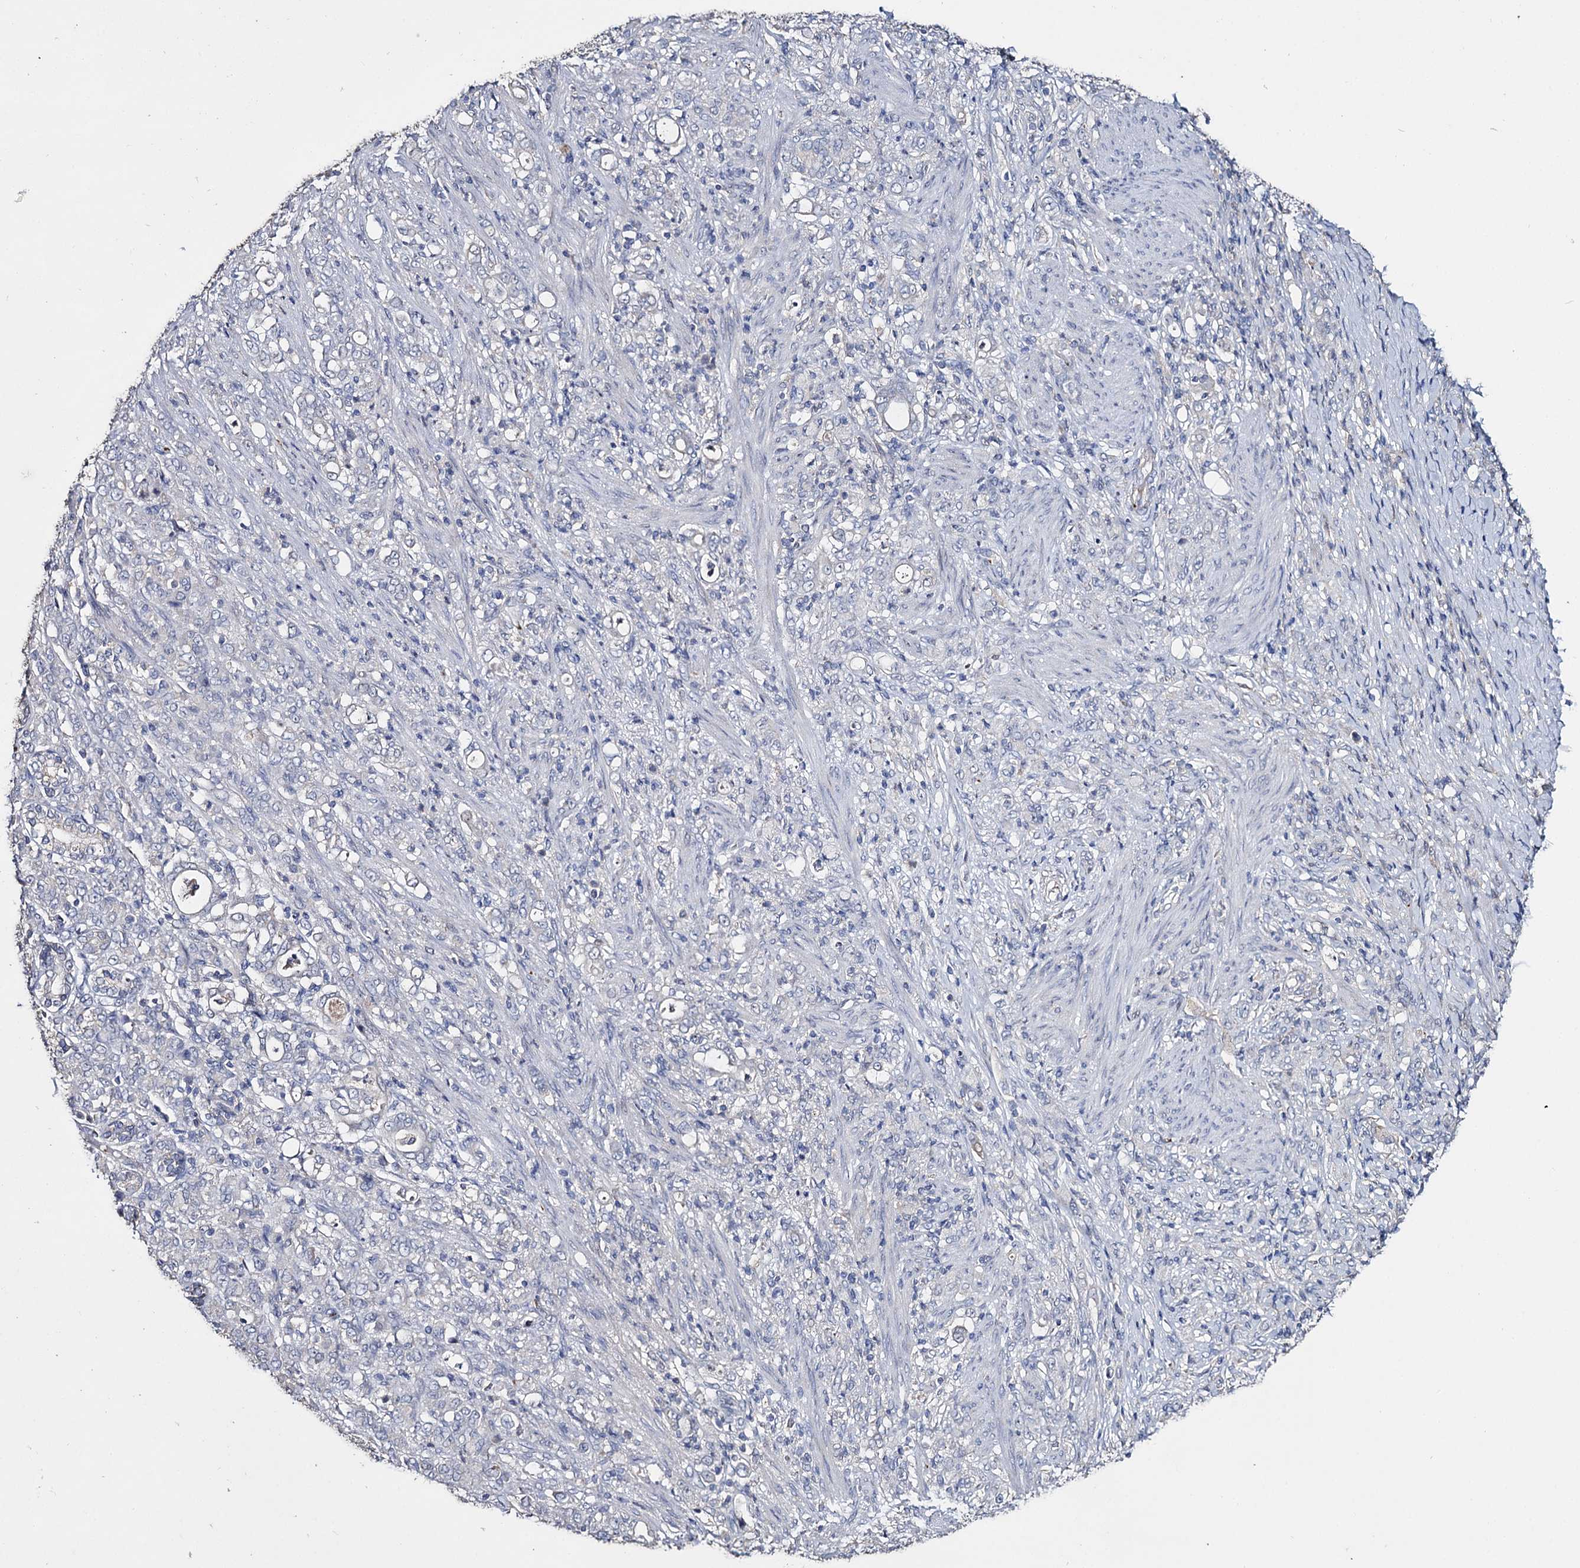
{"staining": {"intensity": "negative", "quantity": "none", "location": "none"}, "tissue": "stomach cancer", "cell_type": "Tumor cells", "image_type": "cancer", "snomed": [{"axis": "morphology", "description": "Adenocarcinoma, NOS"}, {"axis": "topography", "description": "Stomach"}], "caption": "Human adenocarcinoma (stomach) stained for a protein using immunohistochemistry reveals no positivity in tumor cells.", "gene": "DNAH6", "patient": {"sex": "female", "age": 79}}